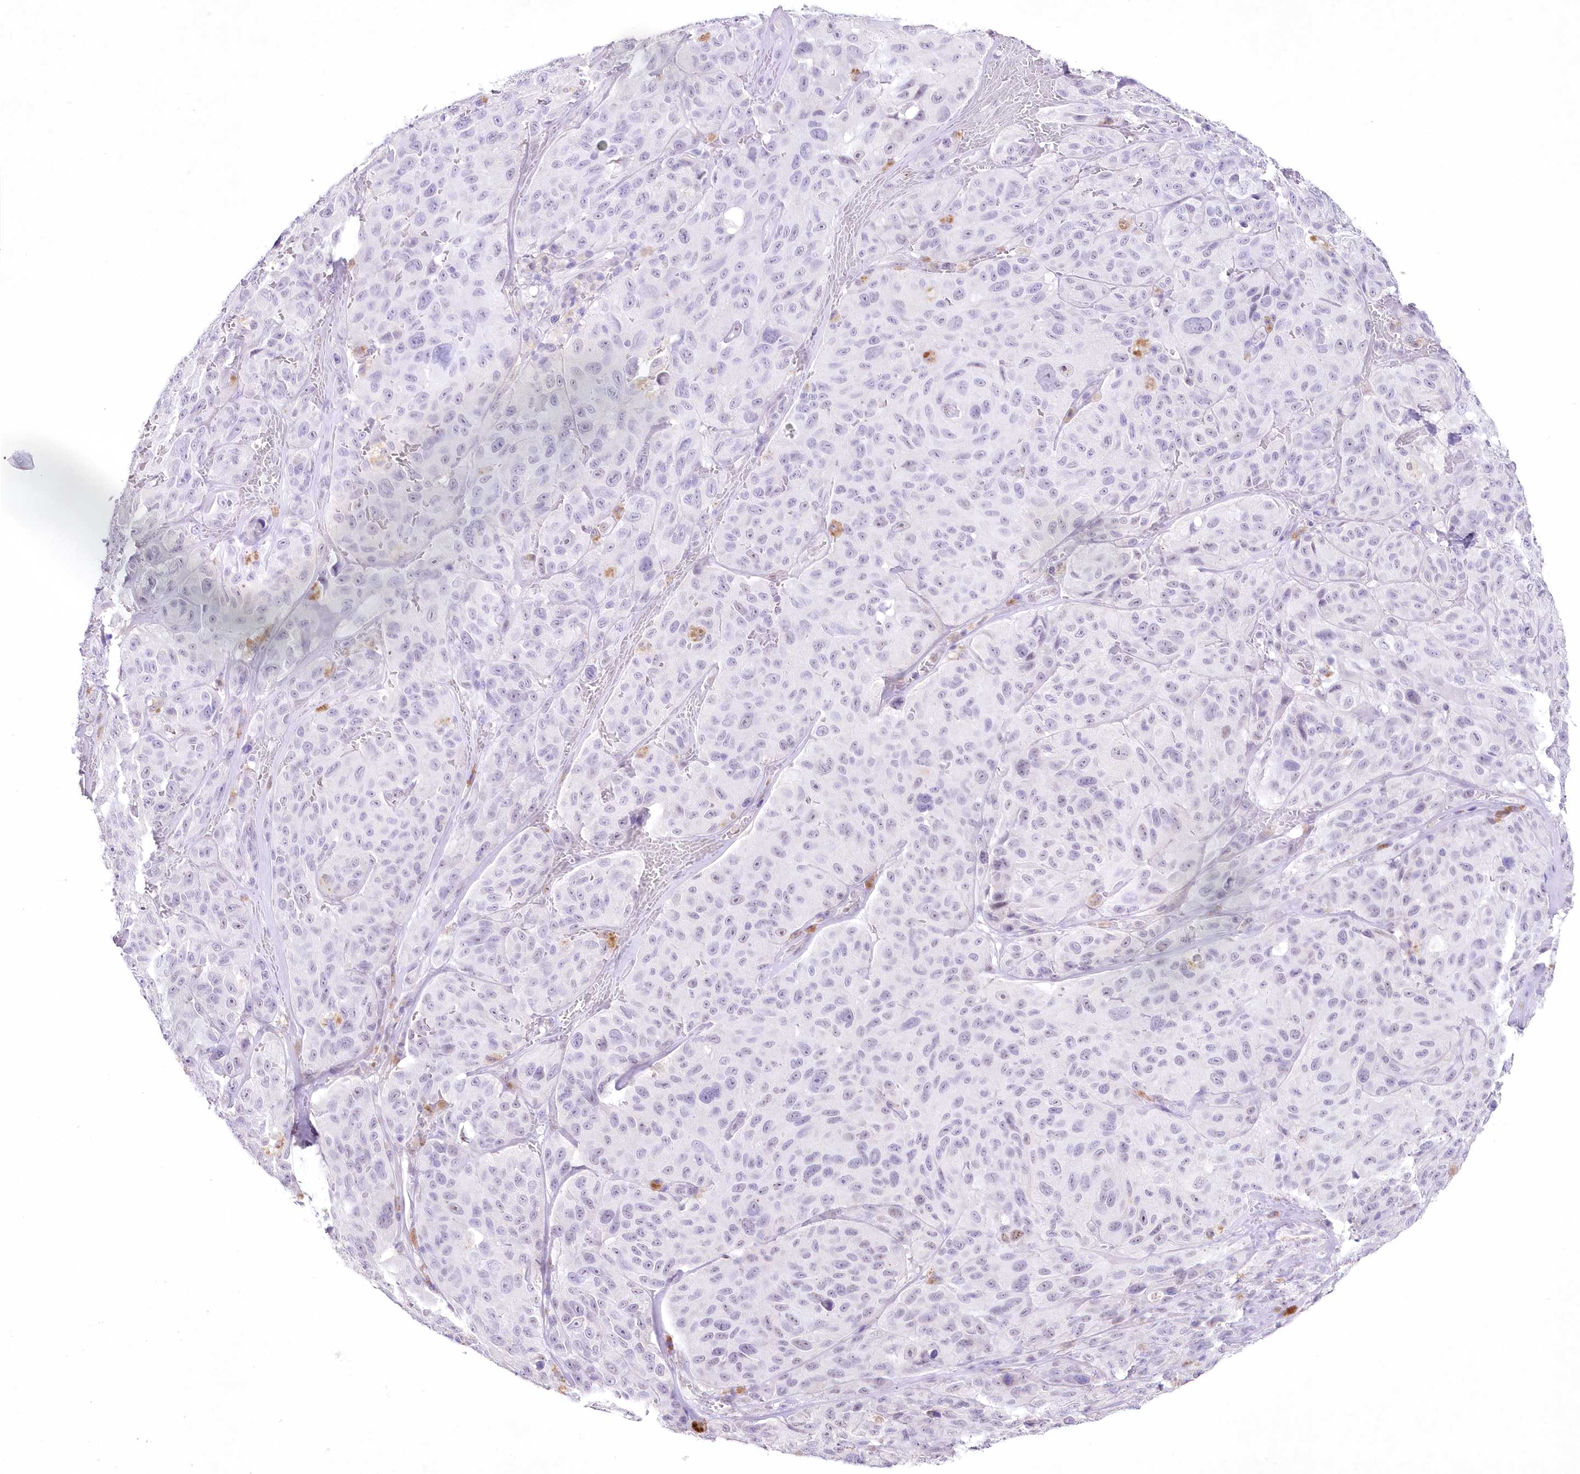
{"staining": {"intensity": "negative", "quantity": "none", "location": "none"}, "tissue": "melanoma", "cell_type": "Tumor cells", "image_type": "cancer", "snomed": [{"axis": "morphology", "description": "Malignant melanoma, NOS"}, {"axis": "topography", "description": "Skin"}], "caption": "Human melanoma stained for a protein using immunohistochemistry demonstrates no positivity in tumor cells.", "gene": "RBM27", "patient": {"sex": "male", "age": 66}}